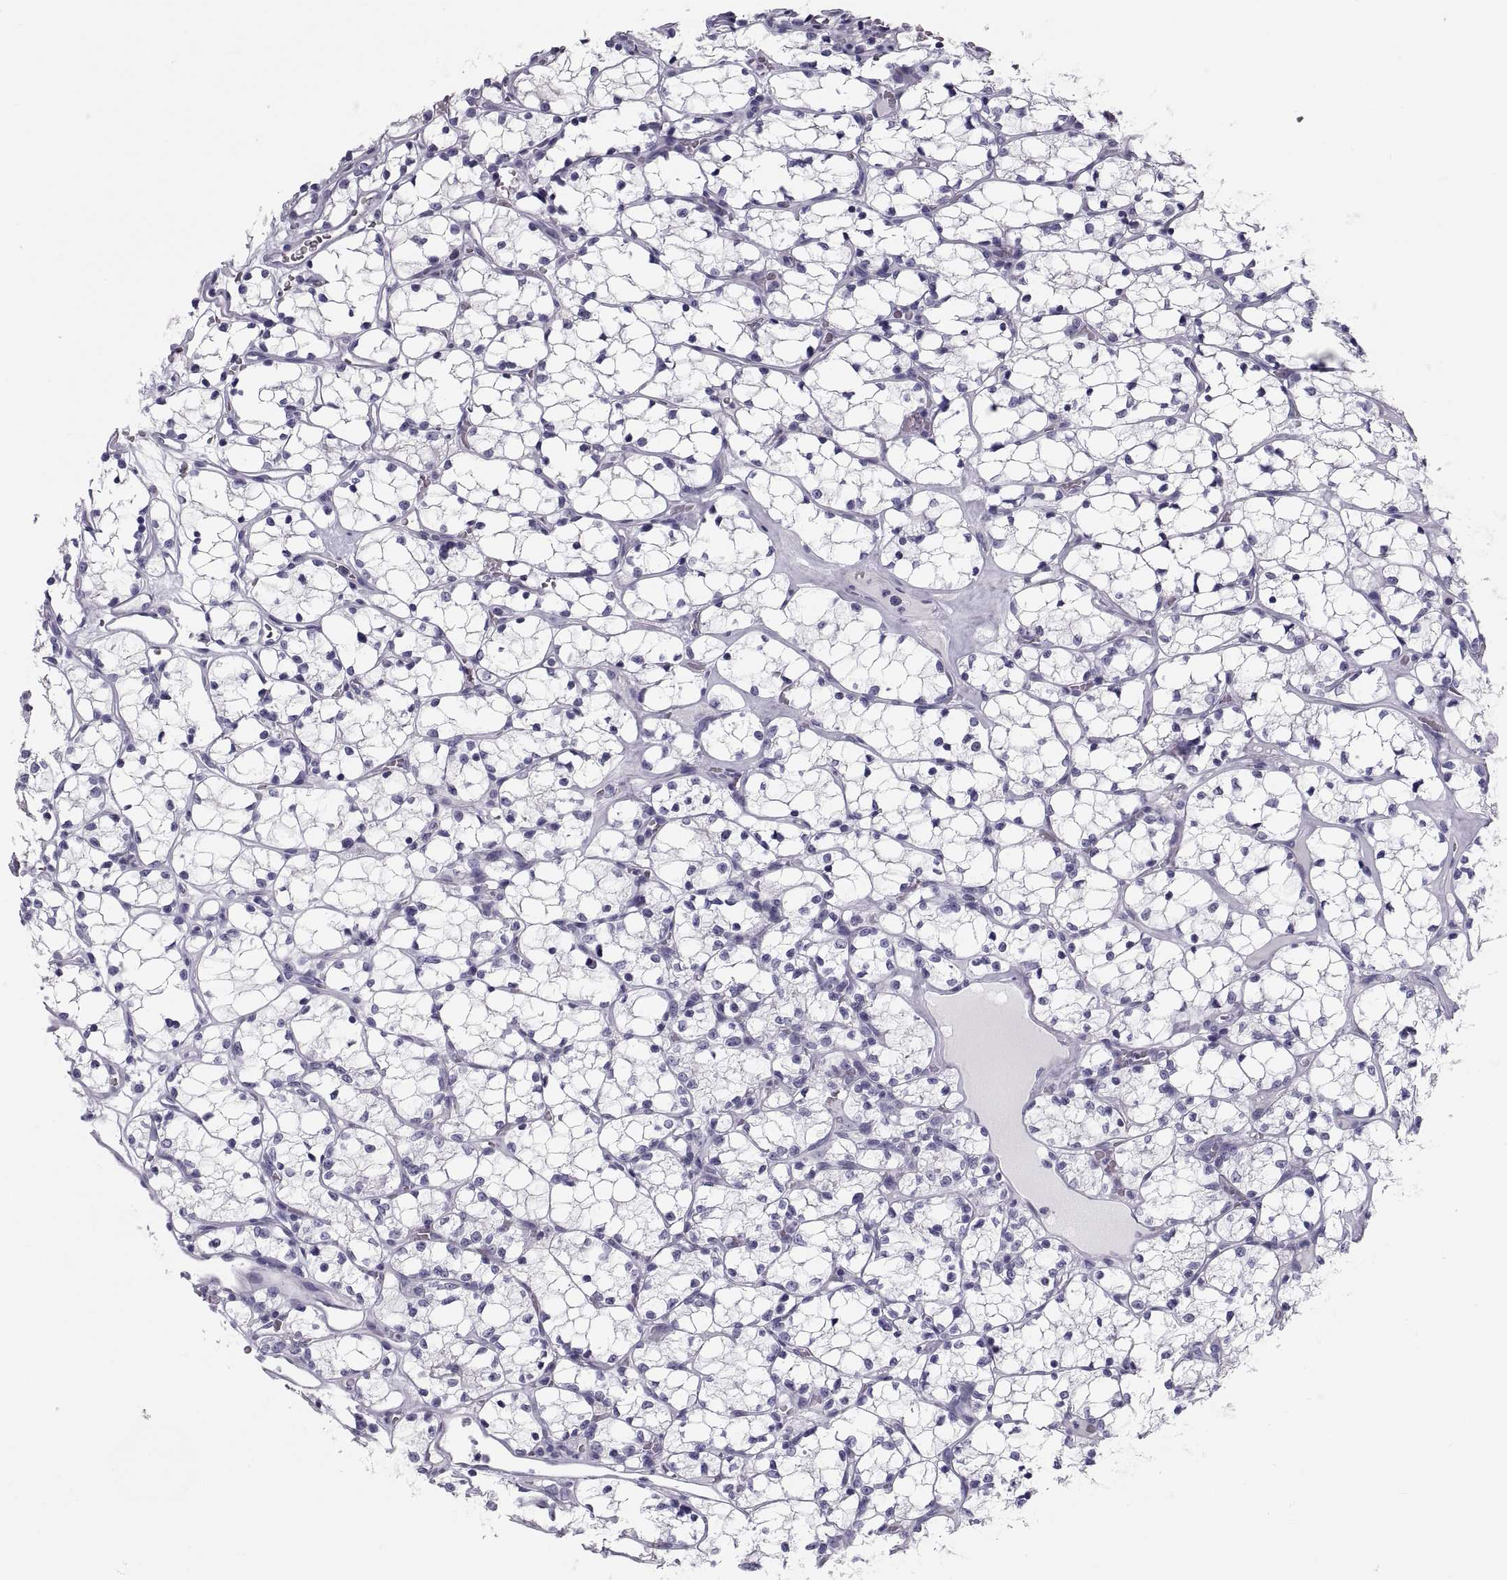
{"staining": {"intensity": "negative", "quantity": "none", "location": "none"}, "tissue": "renal cancer", "cell_type": "Tumor cells", "image_type": "cancer", "snomed": [{"axis": "morphology", "description": "Adenocarcinoma, NOS"}, {"axis": "topography", "description": "Kidney"}], "caption": "Immunohistochemistry (IHC) of human renal cancer exhibits no positivity in tumor cells.", "gene": "CRISP1", "patient": {"sex": "female", "age": 69}}